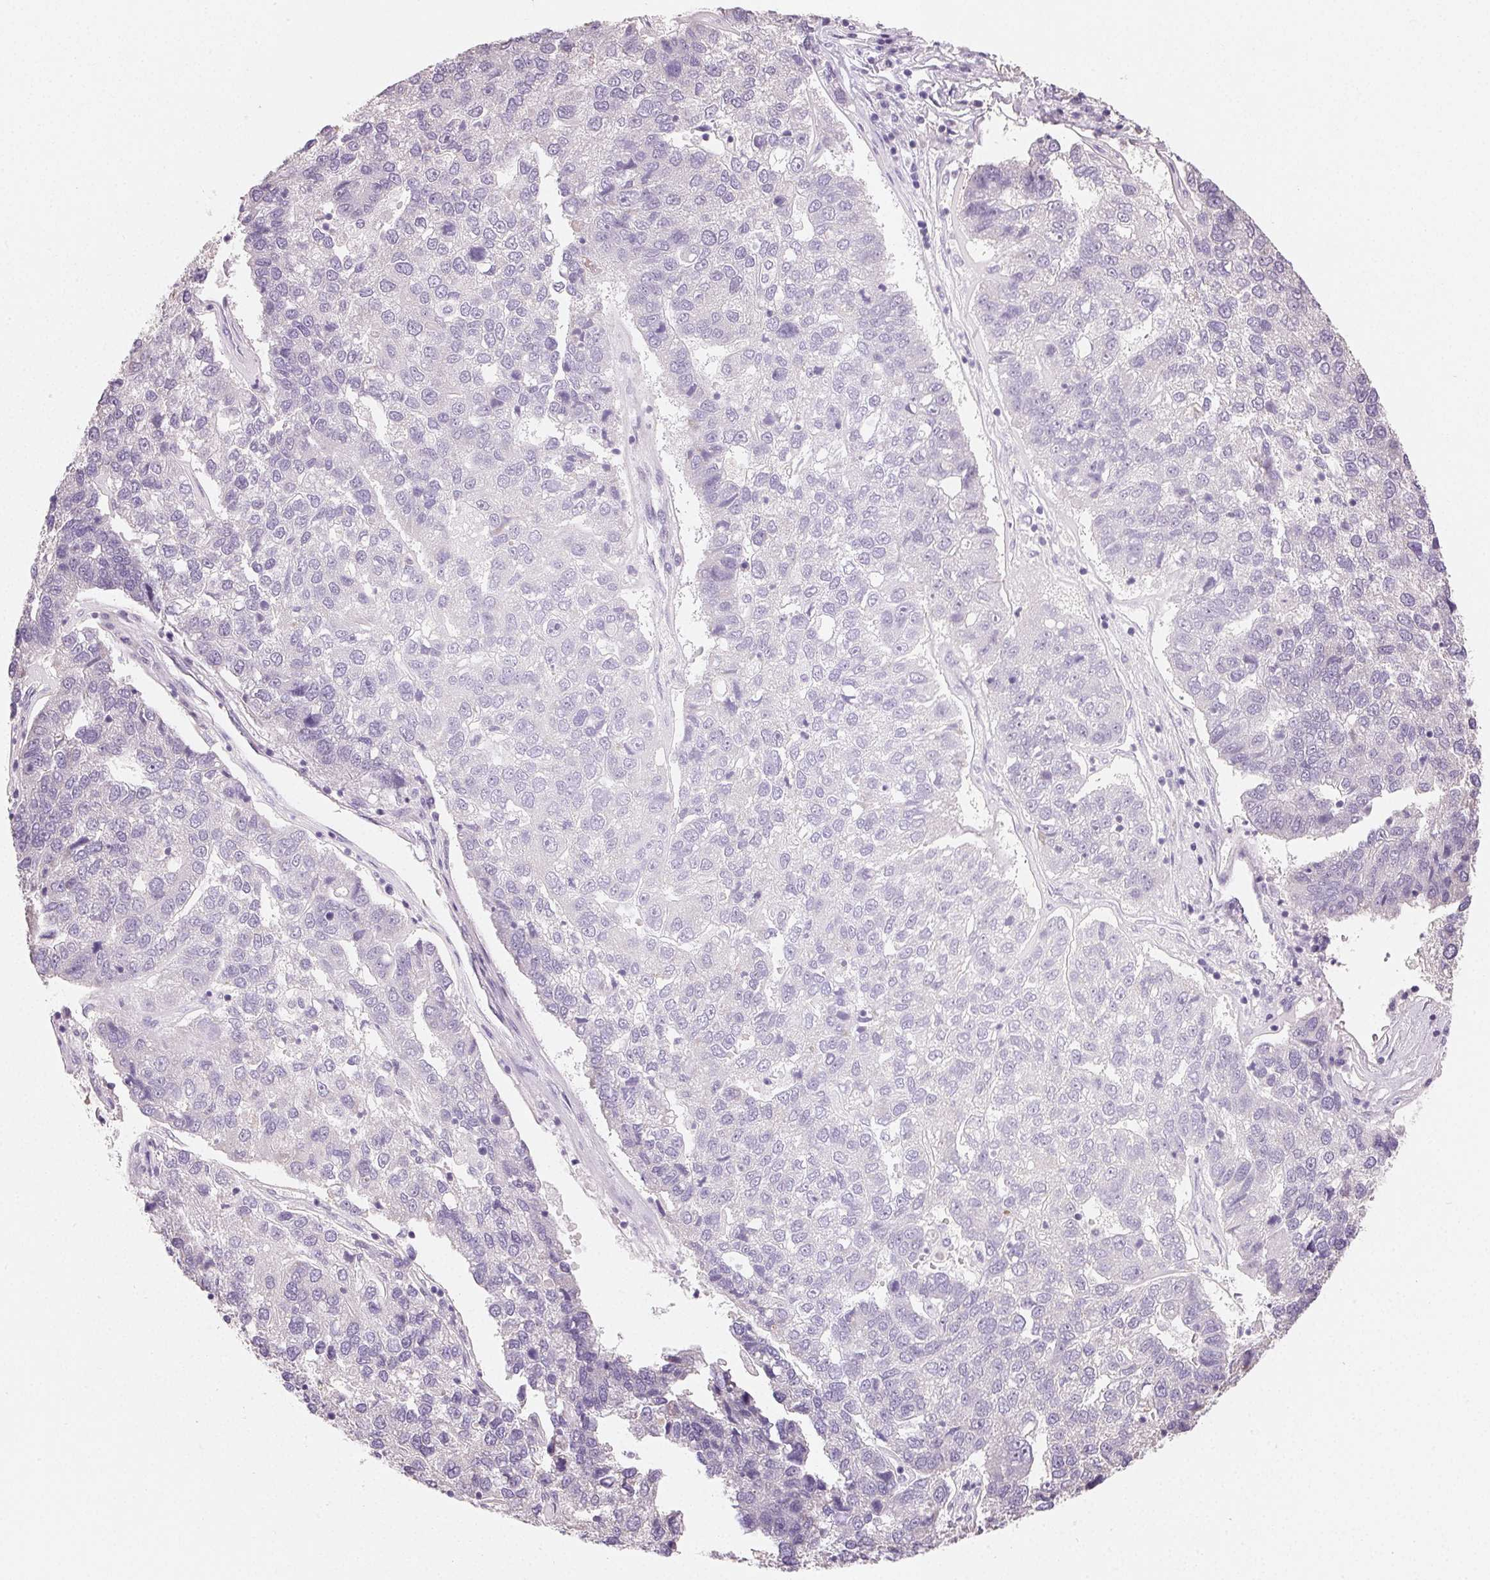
{"staining": {"intensity": "negative", "quantity": "none", "location": "none"}, "tissue": "pancreatic cancer", "cell_type": "Tumor cells", "image_type": "cancer", "snomed": [{"axis": "morphology", "description": "Adenocarcinoma, NOS"}, {"axis": "topography", "description": "Pancreas"}], "caption": "DAB (3,3'-diaminobenzidine) immunohistochemical staining of human pancreatic cancer (adenocarcinoma) reveals no significant positivity in tumor cells.", "gene": "MYBL1", "patient": {"sex": "female", "age": 61}}